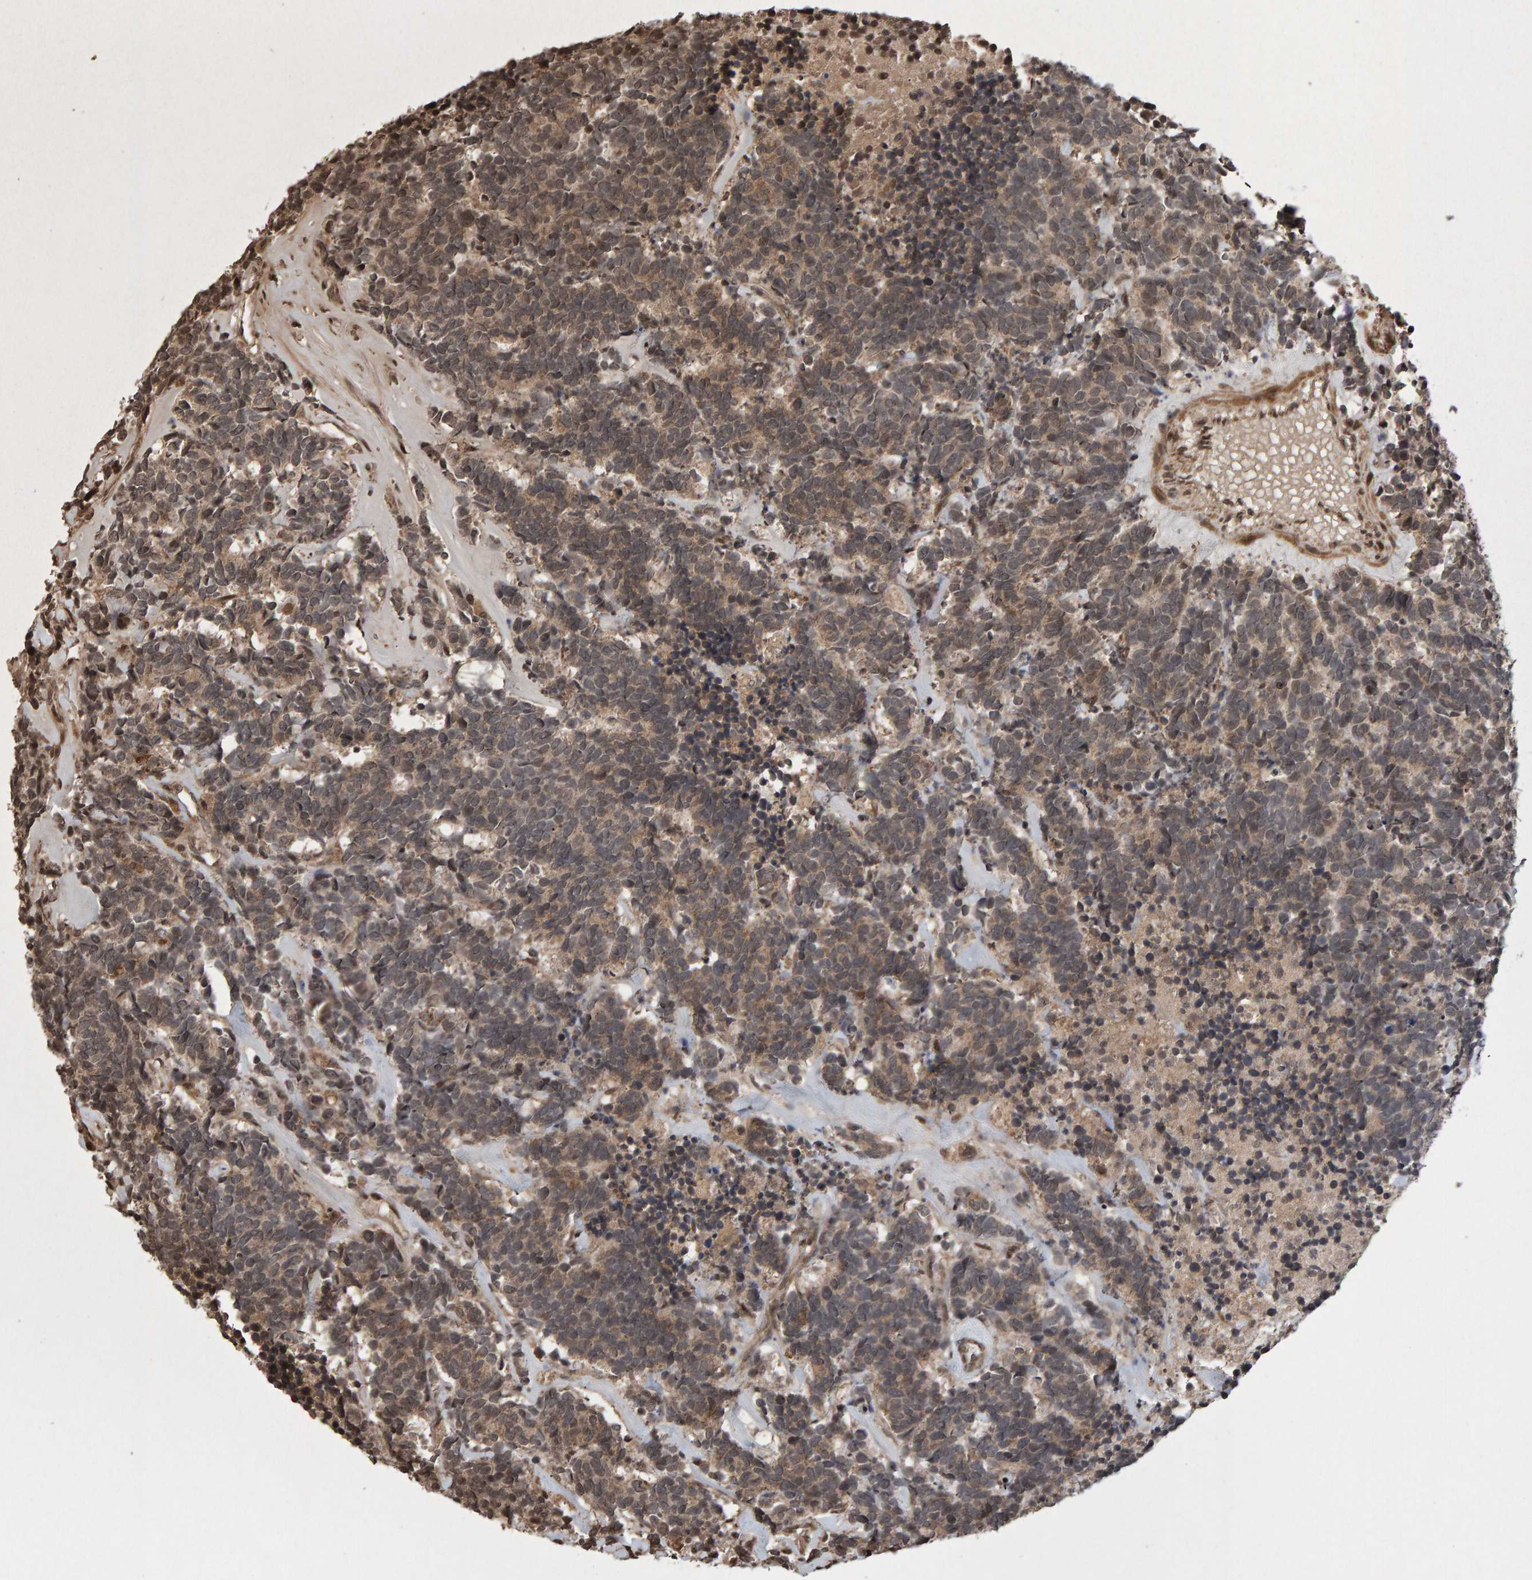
{"staining": {"intensity": "weak", "quantity": ">75%", "location": "cytoplasmic/membranous"}, "tissue": "carcinoid", "cell_type": "Tumor cells", "image_type": "cancer", "snomed": [{"axis": "morphology", "description": "Carcinoma, NOS"}, {"axis": "morphology", "description": "Carcinoid, malignant, NOS"}, {"axis": "topography", "description": "Urinary bladder"}], "caption": "Tumor cells reveal weak cytoplasmic/membranous positivity in approximately >75% of cells in carcinoid.", "gene": "PECR", "patient": {"sex": "male", "age": 57}}